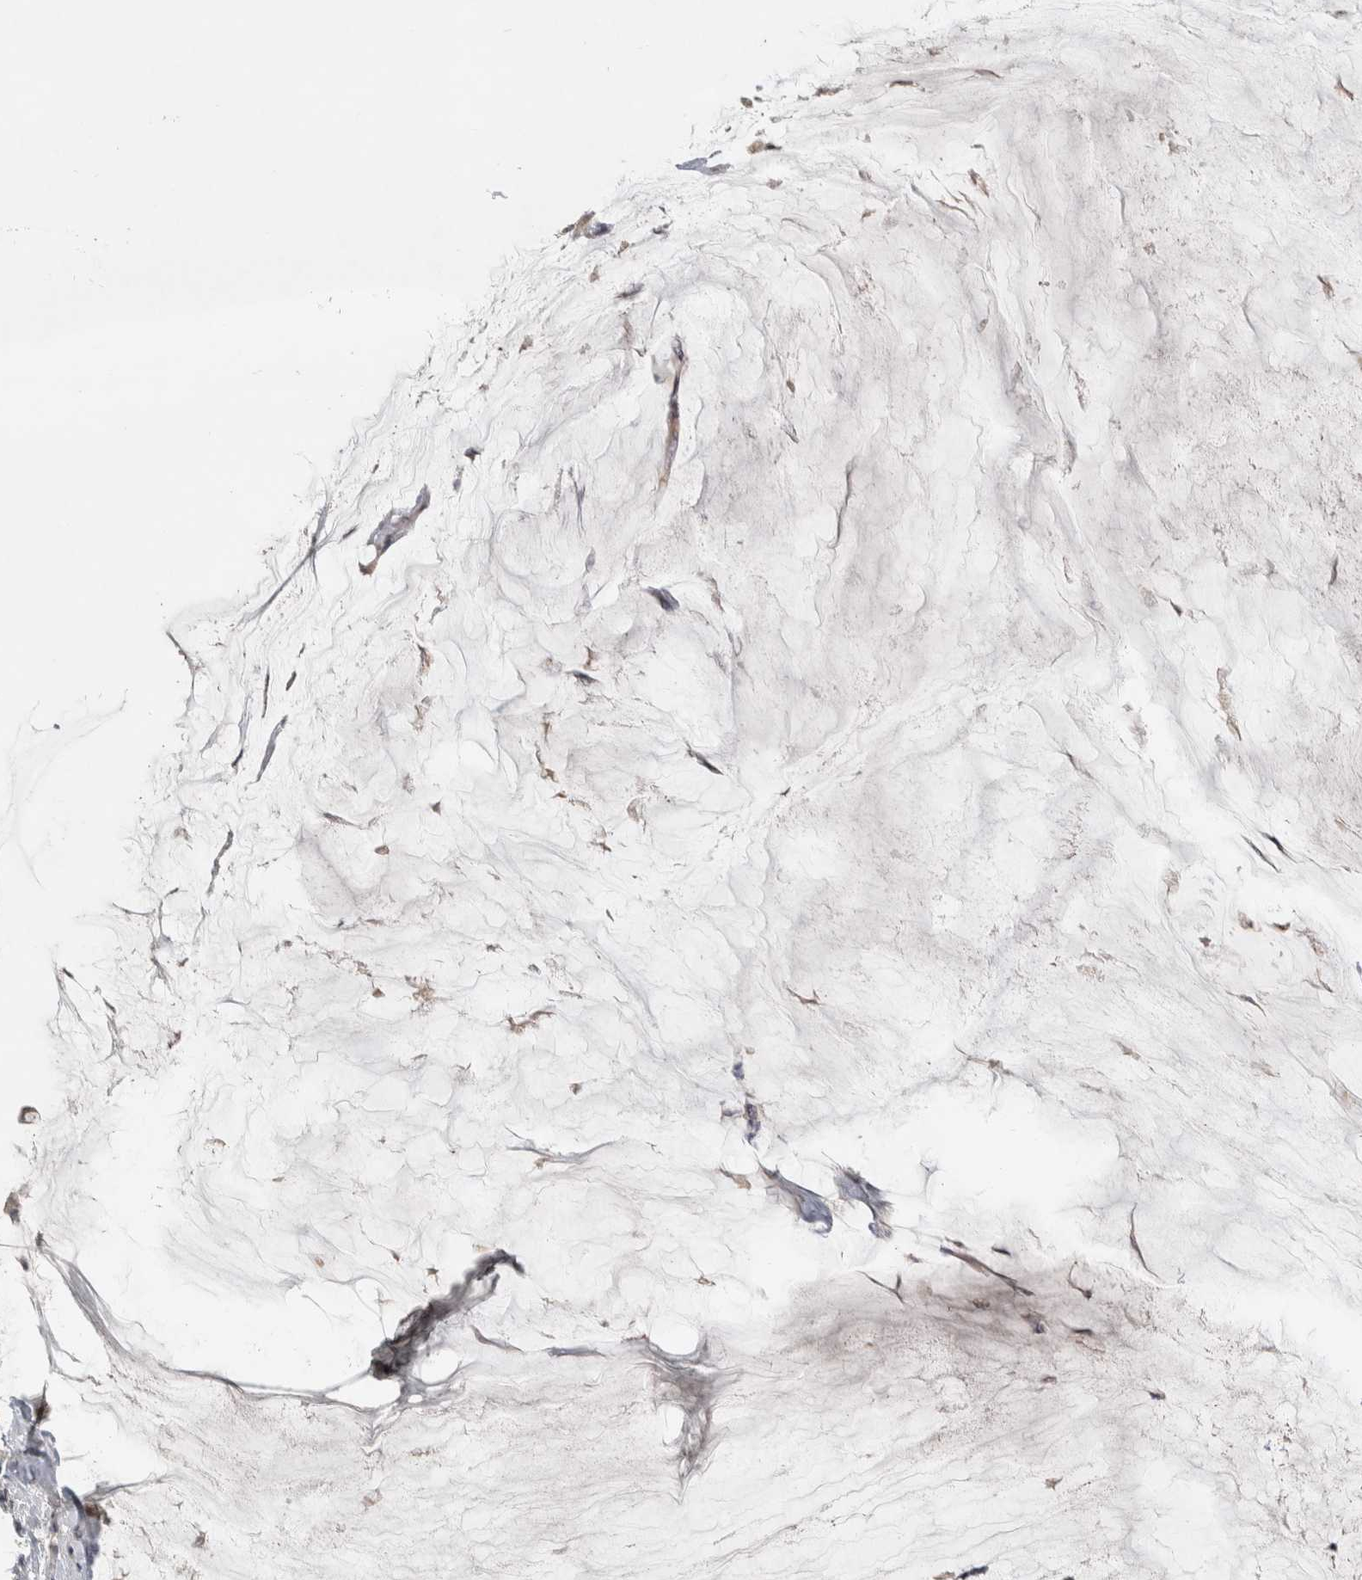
{"staining": {"intensity": "weak", "quantity": "<25%", "location": "cytoplasmic/membranous"}, "tissue": "pancreatic cancer", "cell_type": "Tumor cells", "image_type": "cancer", "snomed": [{"axis": "morphology", "description": "Adenocarcinoma, NOS"}, {"axis": "topography", "description": "Pancreas"}], "caption": "Pancreatic adenocarcinoma stained for a protein using immunohistochemistry (IHC) reveals no staining tumor cells.", "gene": "EIF3H", "patient": {"sex": "male", "age": 41}}